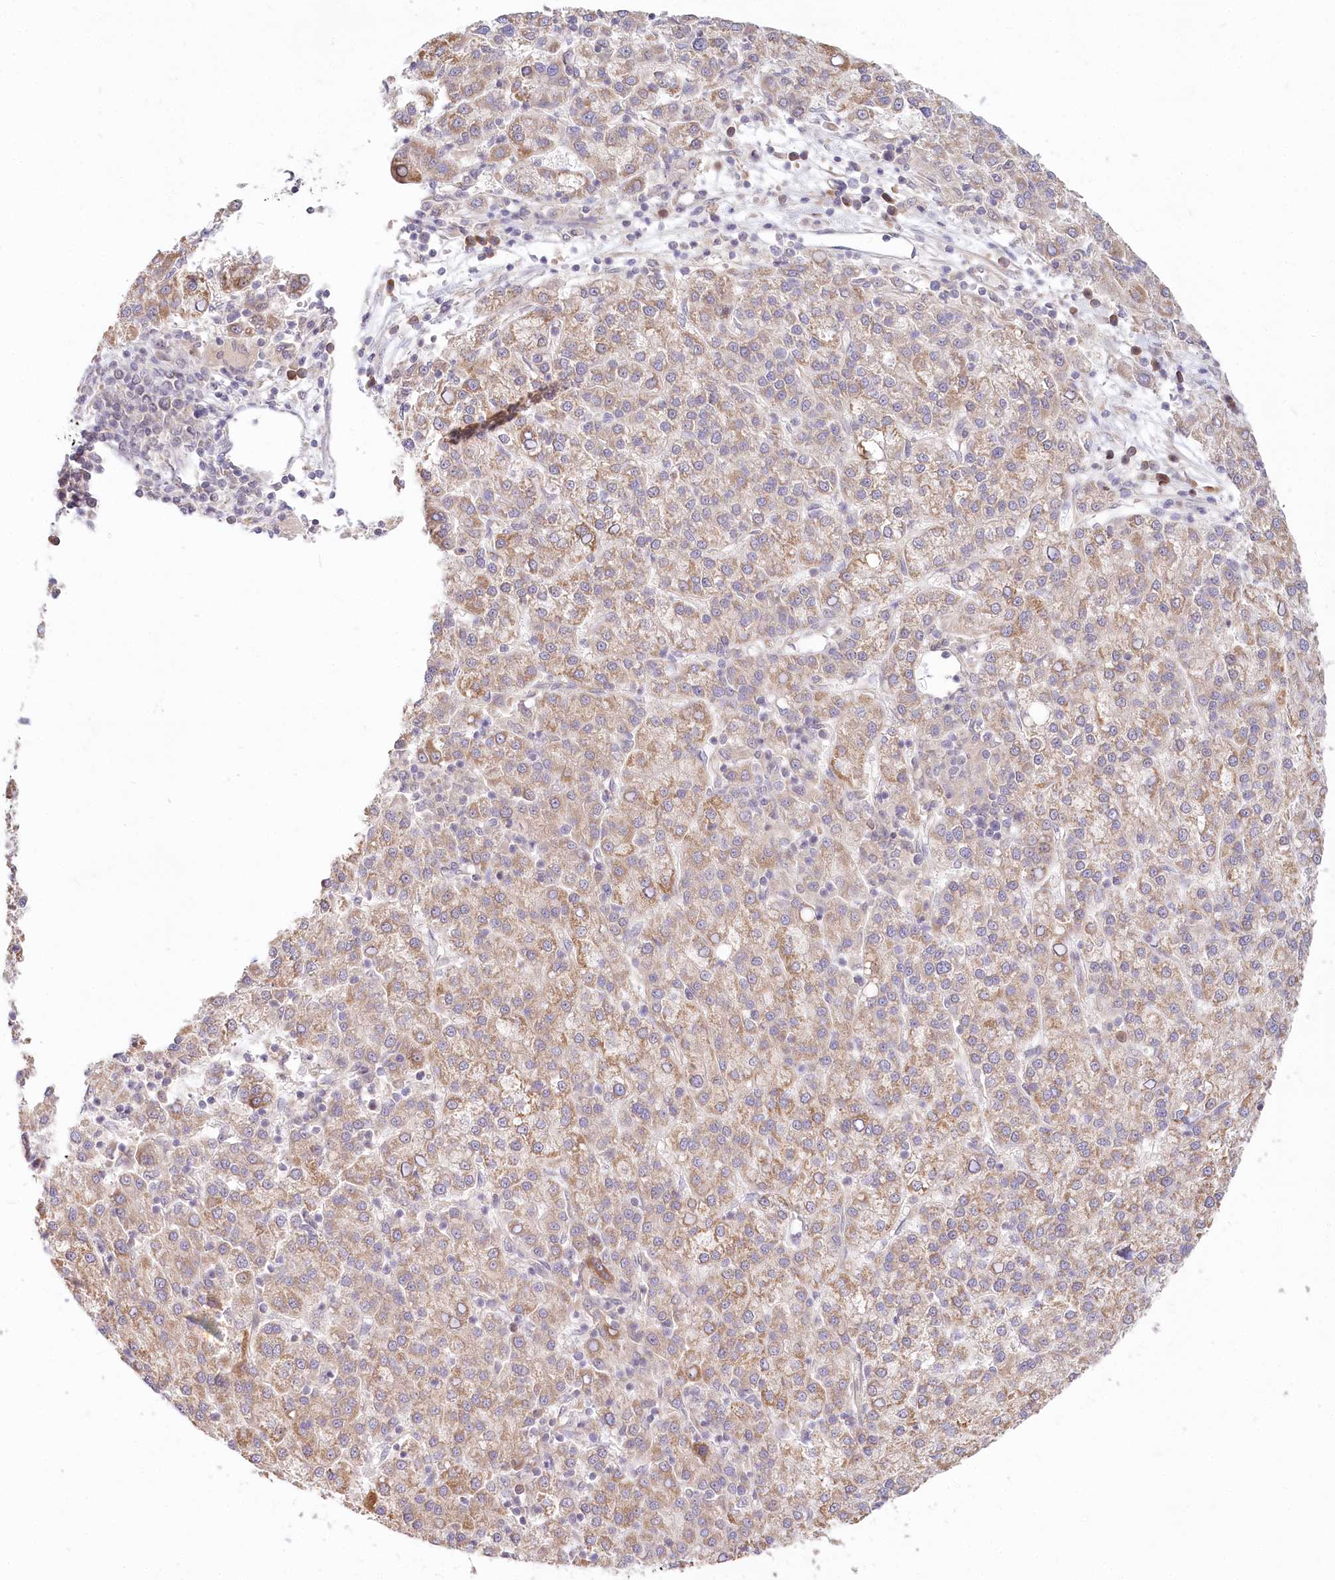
{"staining": {"intensity": "moderate", "quantity": ">75%", "location": "cytoplasmic/membranous"}, "tissue": "liver cancer", "cell_type": "Tumor cells", "image_type": "cancer", "snomed": [{"axis": "morphology", "description": "Carcinoma, Hepatocellular, NOS"}, {"axis": "topography", "description": "Liver"}], "caption": "Immunohistochemistry (IHC) staining of liver cancer (hepatocellular carcinoma), which shows medium levels of moderate cytoplasmic/membranous positivity in approximately >75% of tumor cells indicating moderate cytoplasmic/membranous protein expression. The staining was performed using DAB (3,3'-diaminobenzidine) (brown) for protein detection and nuclei were counterstained in hematoxylin (blue).", "gene": "CEP70", "patient": {"sex": "female", "age": 58}}